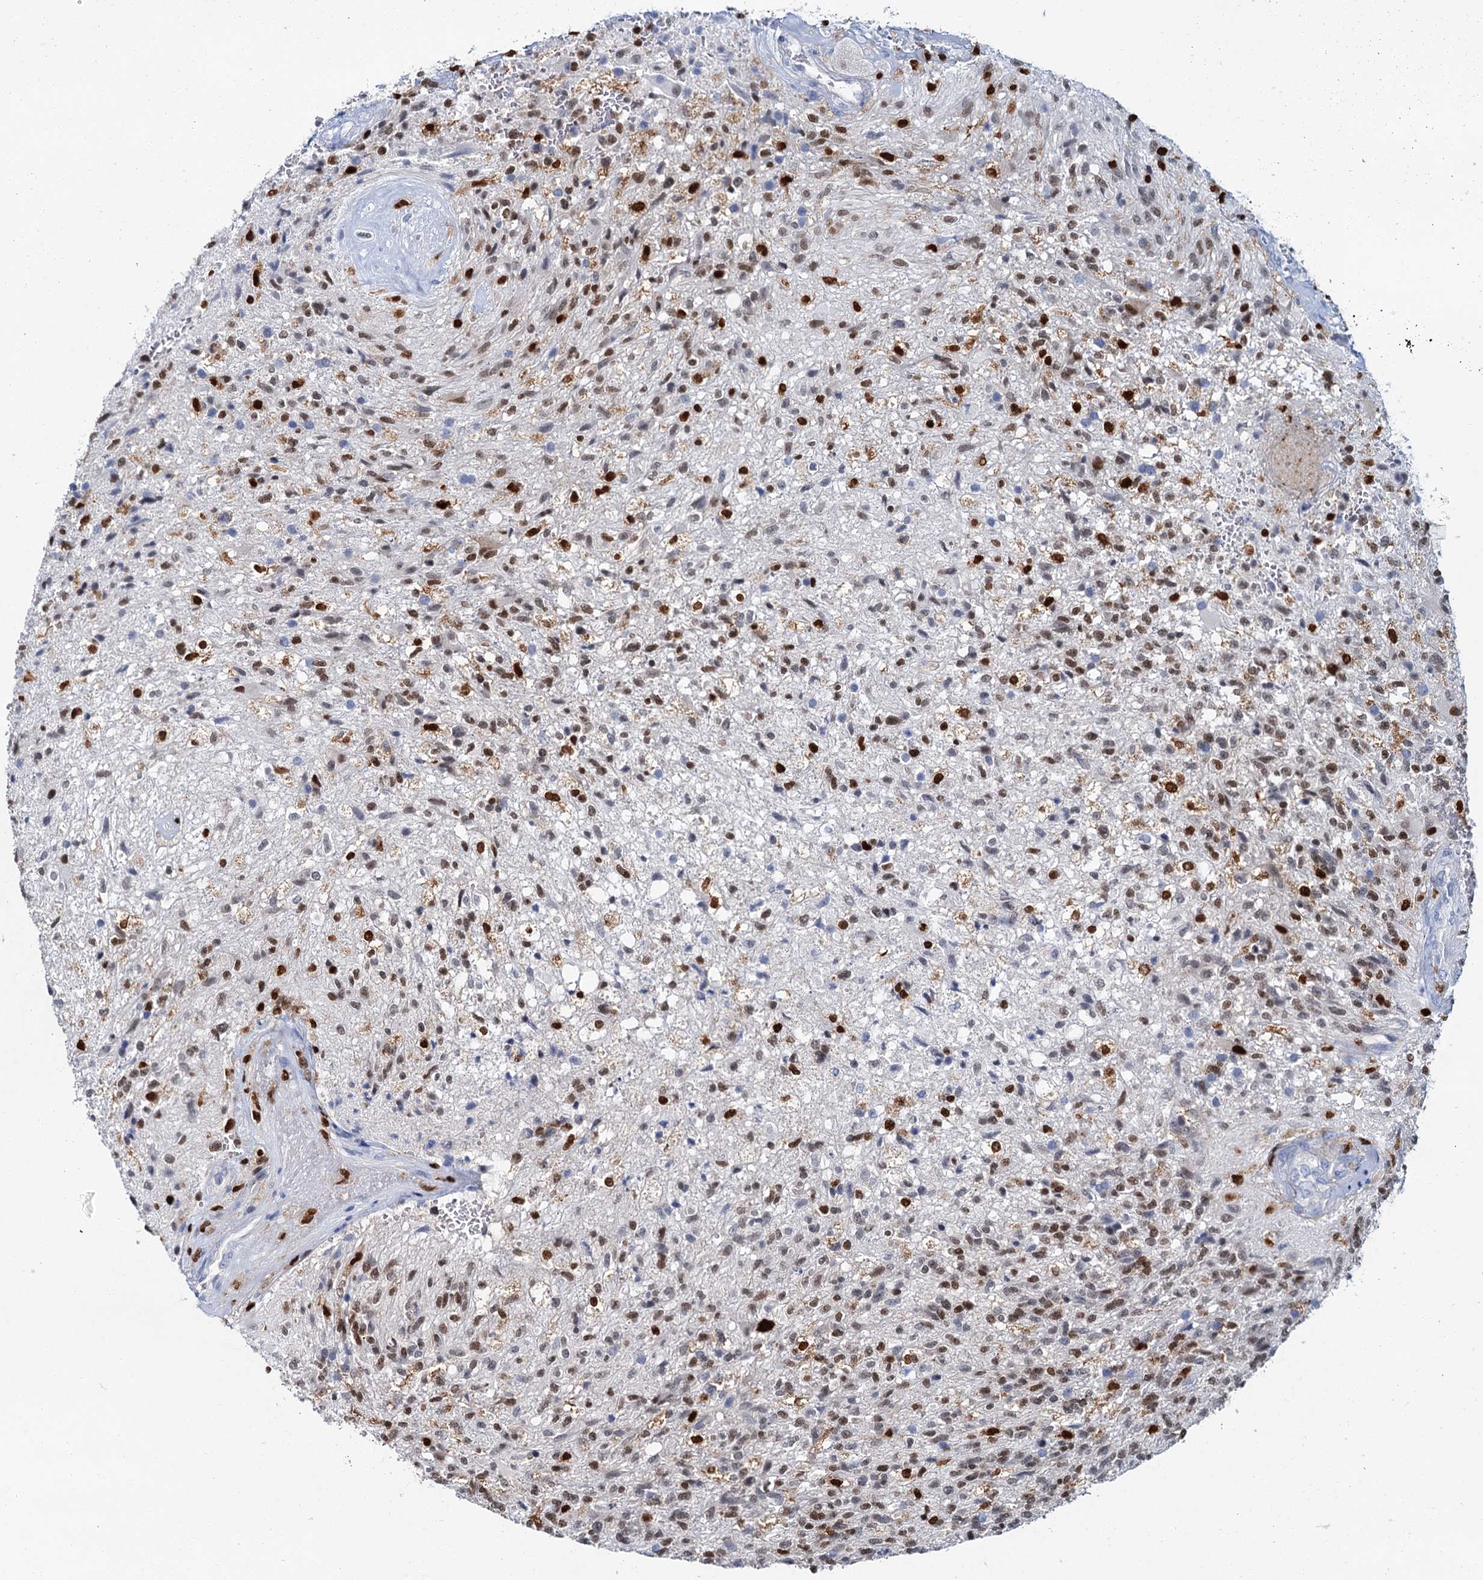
{"staining": {"intensity": "moderate", "quantity": "25%-75%", "location": "nuclear"}, "tissue": "glioma", "cell_type": "Tumor cells", "image_type": "cancer", "snomed": [{"axis": "morphology", "description": "Glioma, malignant, High grade"}, {"axis": "topography", "description": "Brain"}], "caption": "High-magnification brightfield microscopy of malignant glioma (high-grade) stained with DAB (brown) and counterstained with hematoxylin (blue). tumor cells exhibit moderate nuclear expression is appreciated in about25%-75% of cells. Immunohistochemistry stains the protein in brown and the nuclei are stained blue.", "gene": "CELF2", "patient": {"sex": "male", "age": 56}}